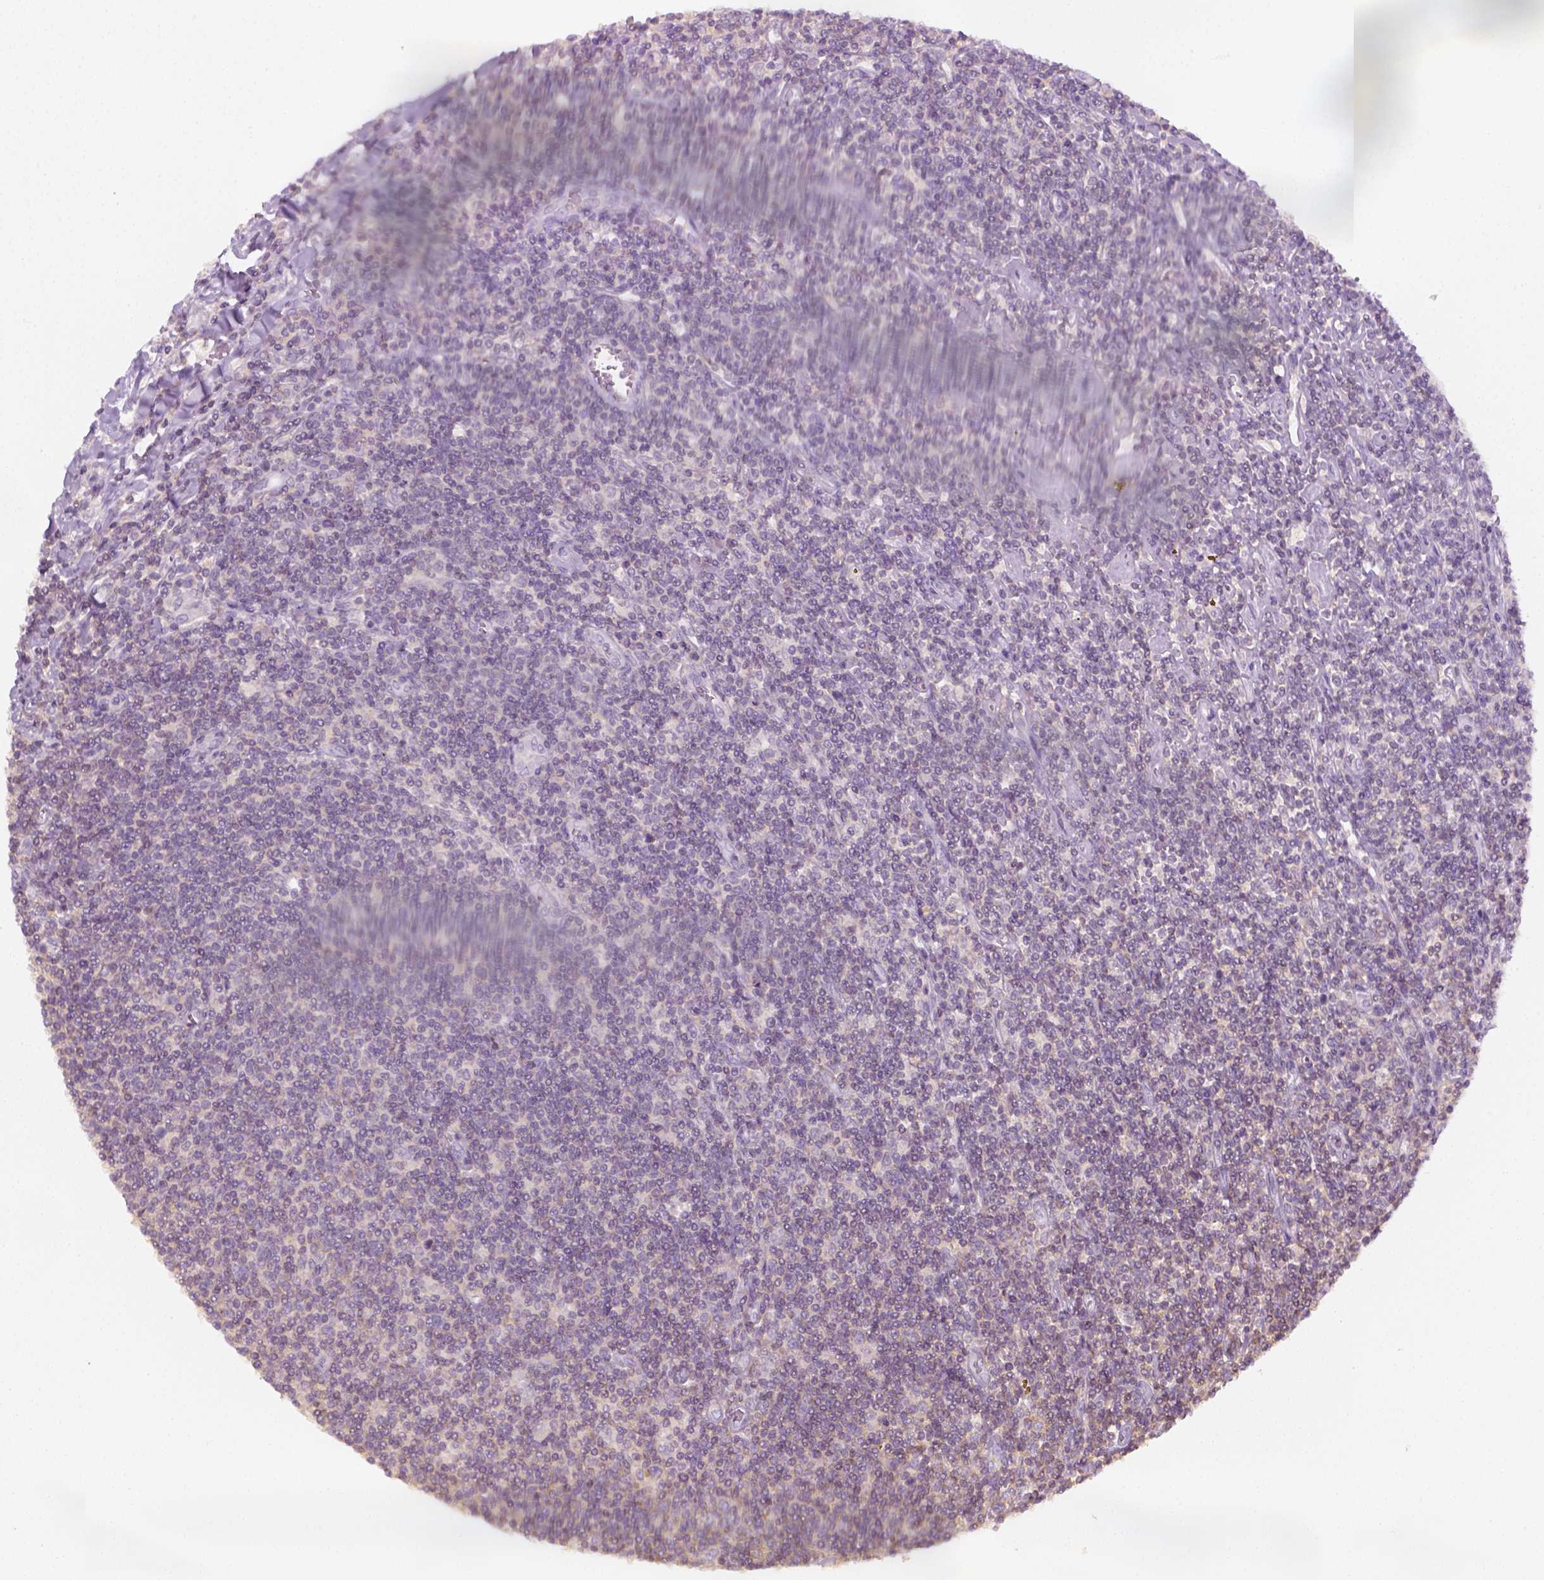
{"staining": {"intensity": "negative", "quantity": "none", "location": "none"}, "tissue": "lymphoma", "cell_type": "Tumor cells", "image_type": "cancer", "snomed": [{"axis": "morphology", "description": "Hodgkin's disease, NOS"}, {"axis": "topography", "description": "Lymph node"}], "caption": "A histopathology image of human lymphoma is negative for staining in tumor cells.", "gene": "EPHB1", "patient": {"sex": "male", "age": 40}}